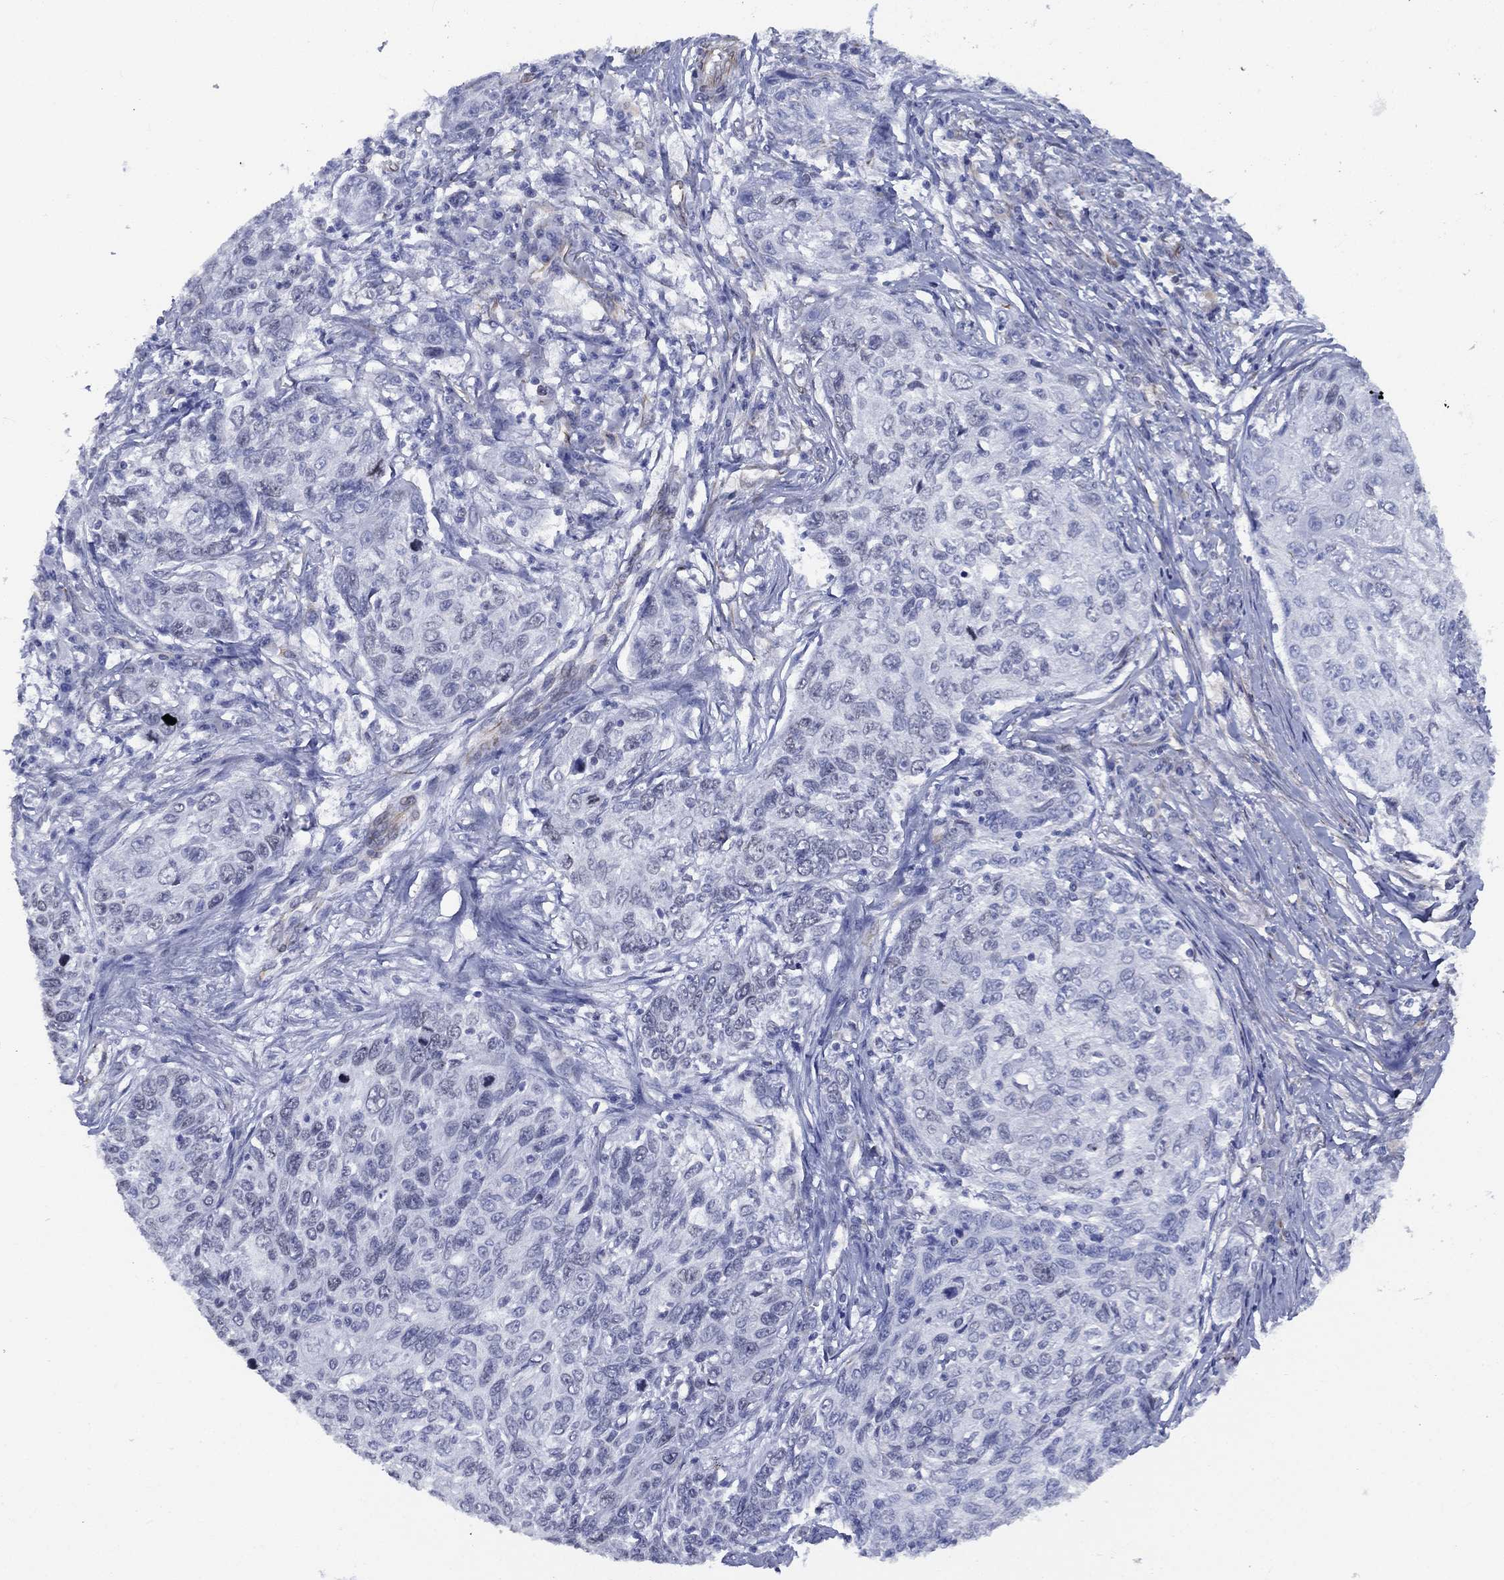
{"staining": {"intensity": "negative", "quantity": "none", "location": "none"}, "tissue": "skin cancer", "cell_type": "Tumor cells", "image_type": "cancer", "snomed": [{"axis": "morphology", "description": "Squamous cell carcinoma, NOS"}, {"axis": "topography", "description": "Skin"}], "caption": "This is a histopathology image of immunohistochemistry staining of skin squamous cell carcinoma, which shows no positivity in tumor cells.", "gene": "MAS1", "patient": {"sex": "male", "age": 92}}